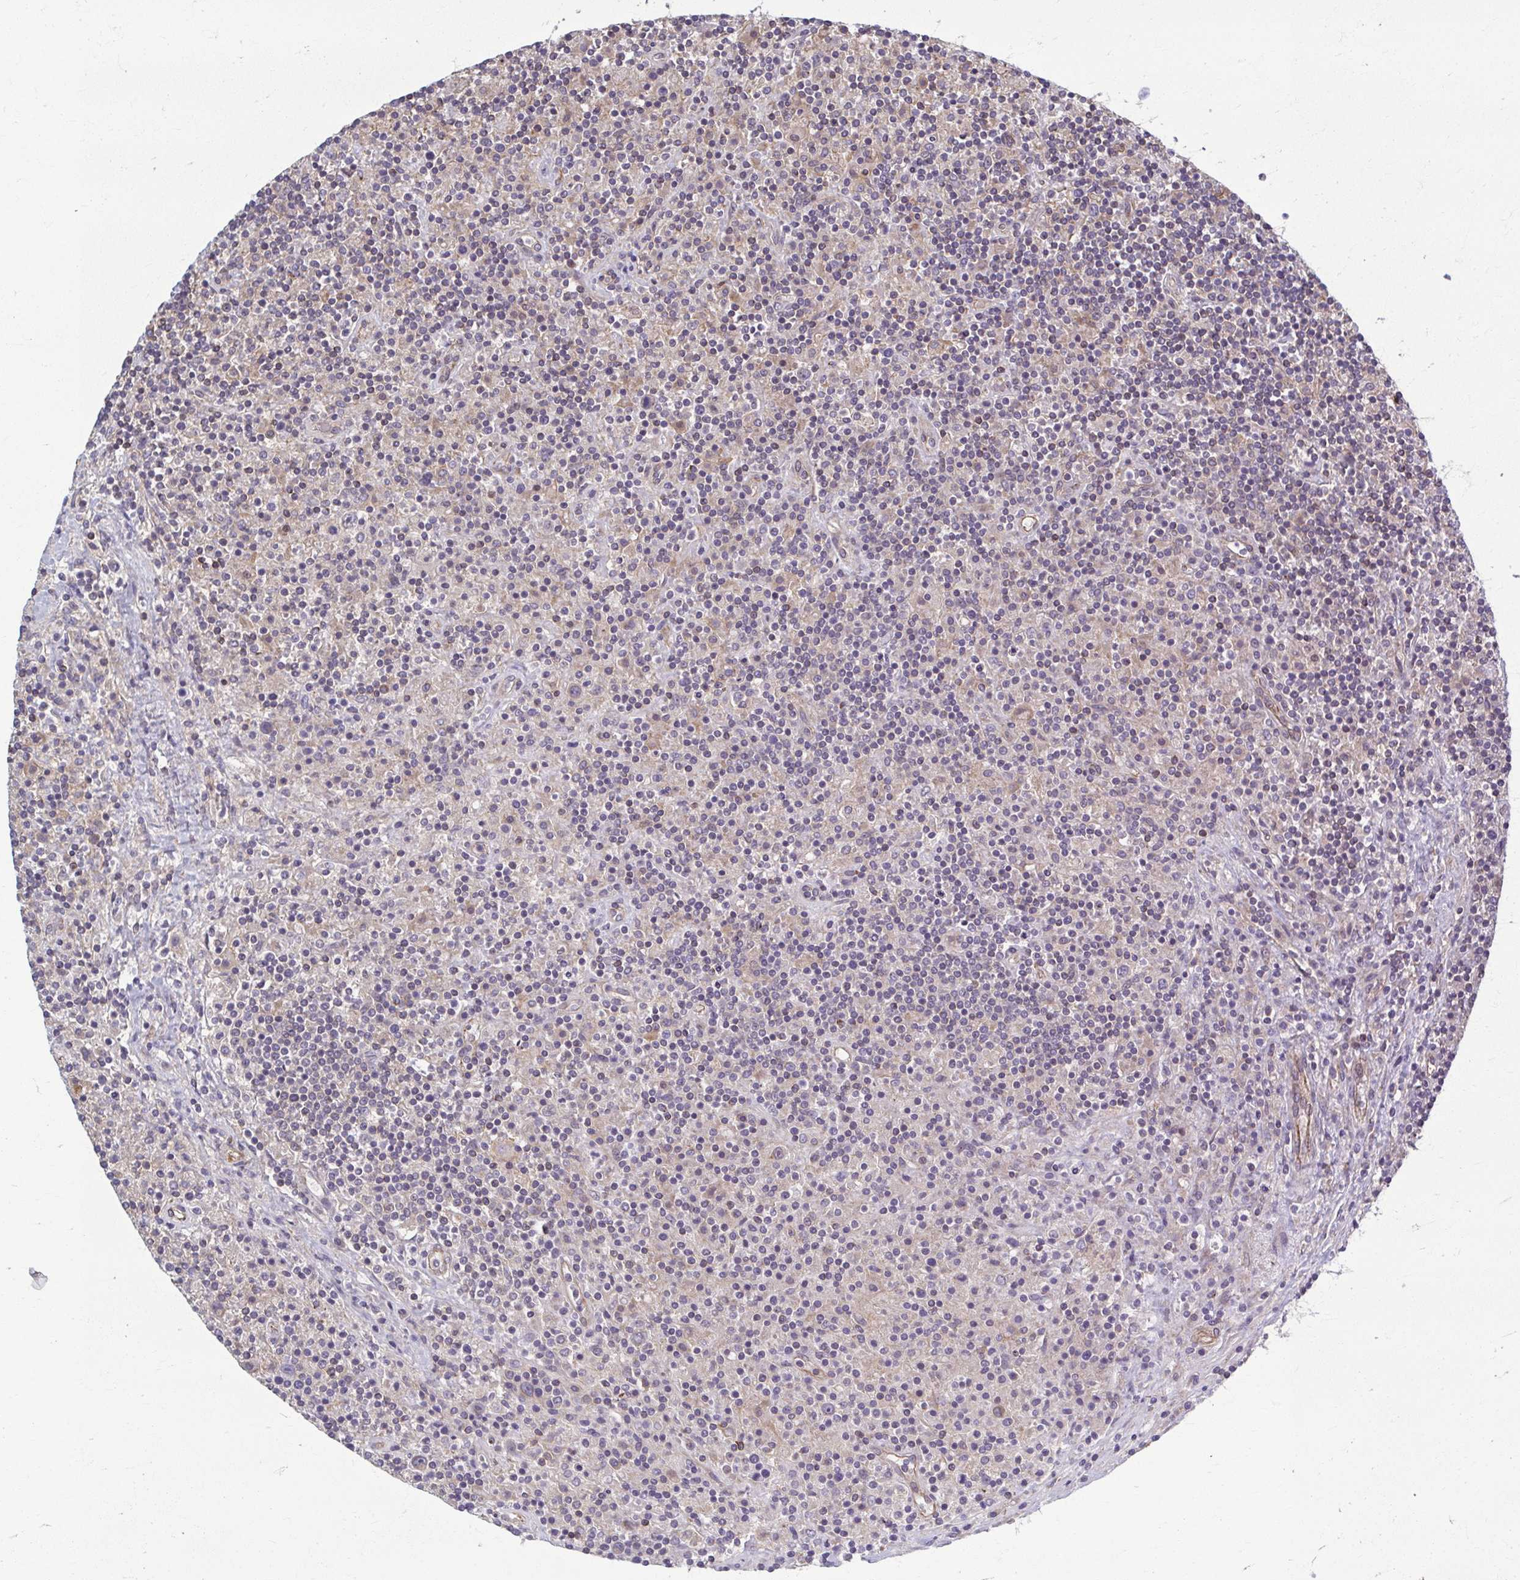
{"staining": {"intensity": "weak", "quantity": "<25%", "location": "cytoplasmic/membranous"}, "tissue": "lymphoma", "cell_type": "Tumor cells", "image_type": "cancer", "snomed": [{"axis": "morphology", "description": "Hodgkin's disease, NOS"}, {"axis": "topography", "description": "Lymph node"}], "caption": "Hodgkin's disease stained for a protein using IHC shows no expression tumor cells.", "gene": "EID2B", "patient": {"sex": "male", "age": 70}}